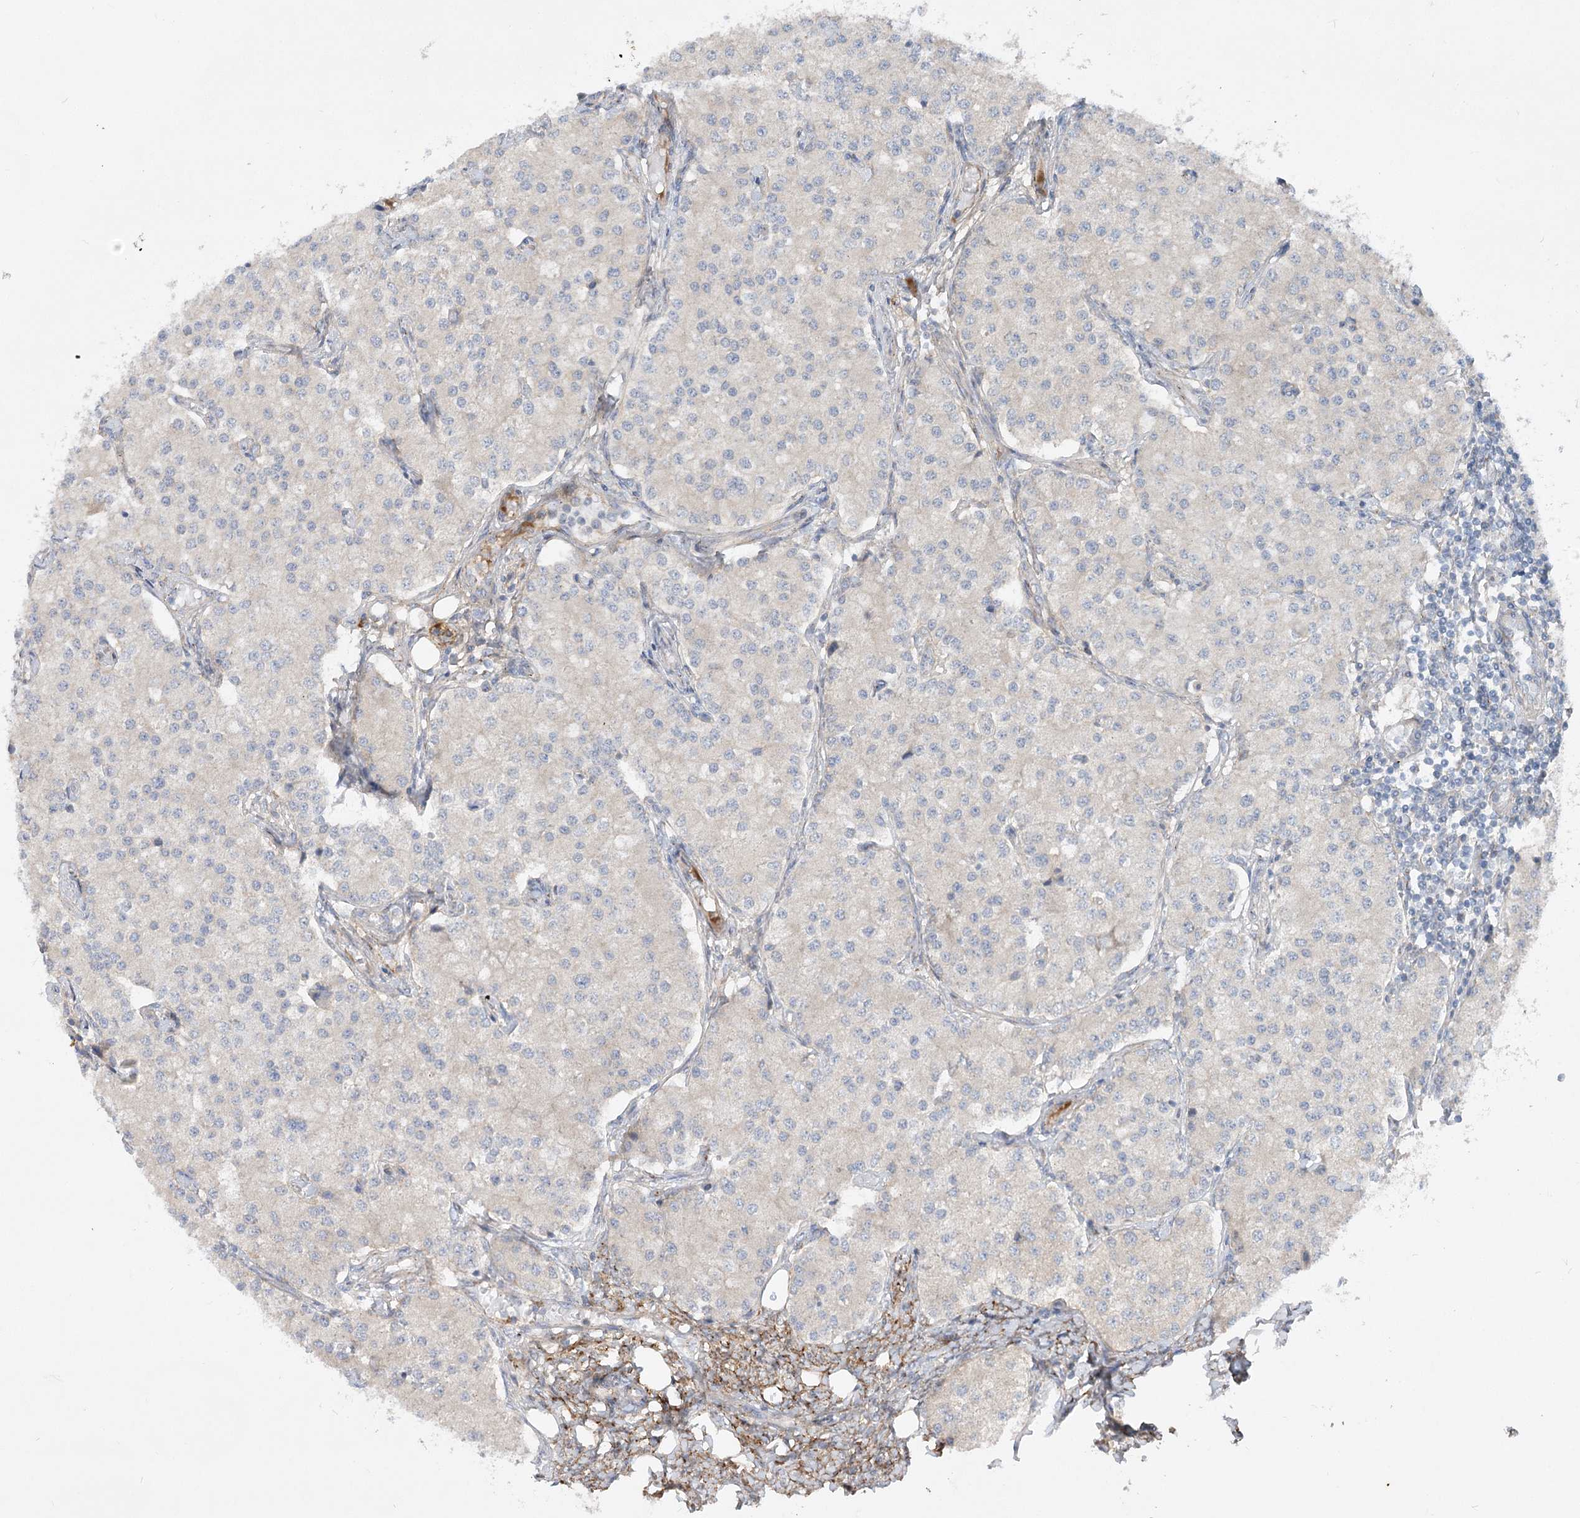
{"staining": {"intensity": "negative", "quantity": "none", "location": "none"}, "tissue": "carcinoid", "cell_type": "Tumor cells", "image_type": "cancer", "snomed": [{"axis": "morphology", "description": "Carcinoid, malignant, NOS"}, {"axis": "topography", "description": "Colon"}], "caption": "DAB (3,3'-diaminobenzidine) immunohistochemical staining of human malignant carcinoid demonstrates no significant positivity in tumor cells.", "gene": "FGF19", "patient": {"sex": "female", "age": 52}}